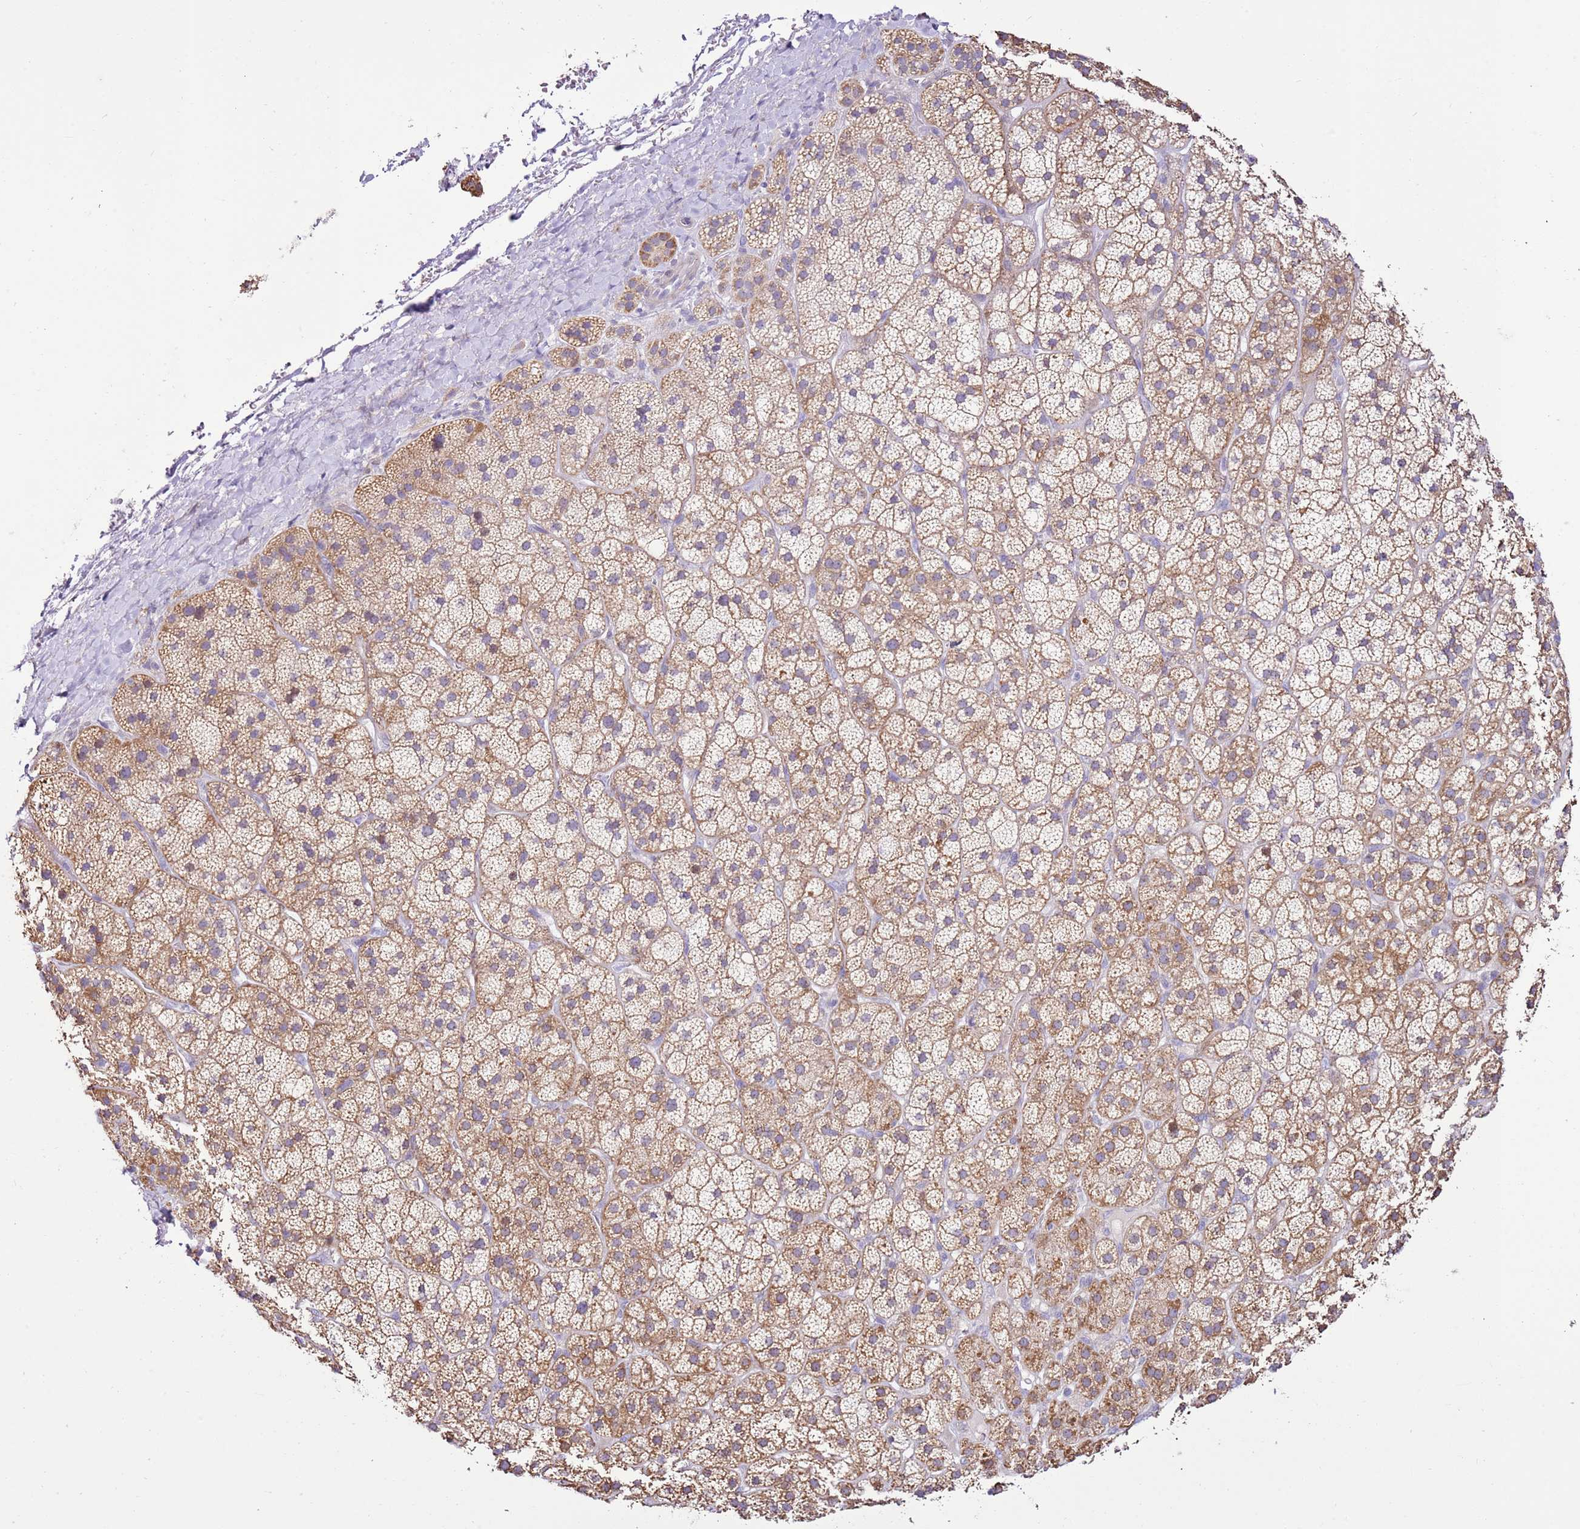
{"staining": {"intensity": "moderate", "quantity": ">75%", "location": "cytoplasmic/membranous"}, "tissue": "adrenal gland", "cell_type": "Glandular cells", "image_type": "normal", "snomed": [{"axis": "morphology", "description": "Normal tissue, NOS"}, {"axis": "topography", "description": "Adrenal gland"}], "caption": "IHC histopathology image of unremarkable adrenal gland: adrenal gland stained using immunohistochemistry (IHC) exhibits medium levels of moderate protein expression localized specifically in the cytoplasmic/membranous of glandular cells, appearing as a cytoplasmic/membranous brown color.", "gene": "SLC38A5", "patient": {"sex": "female", "age": 70}}